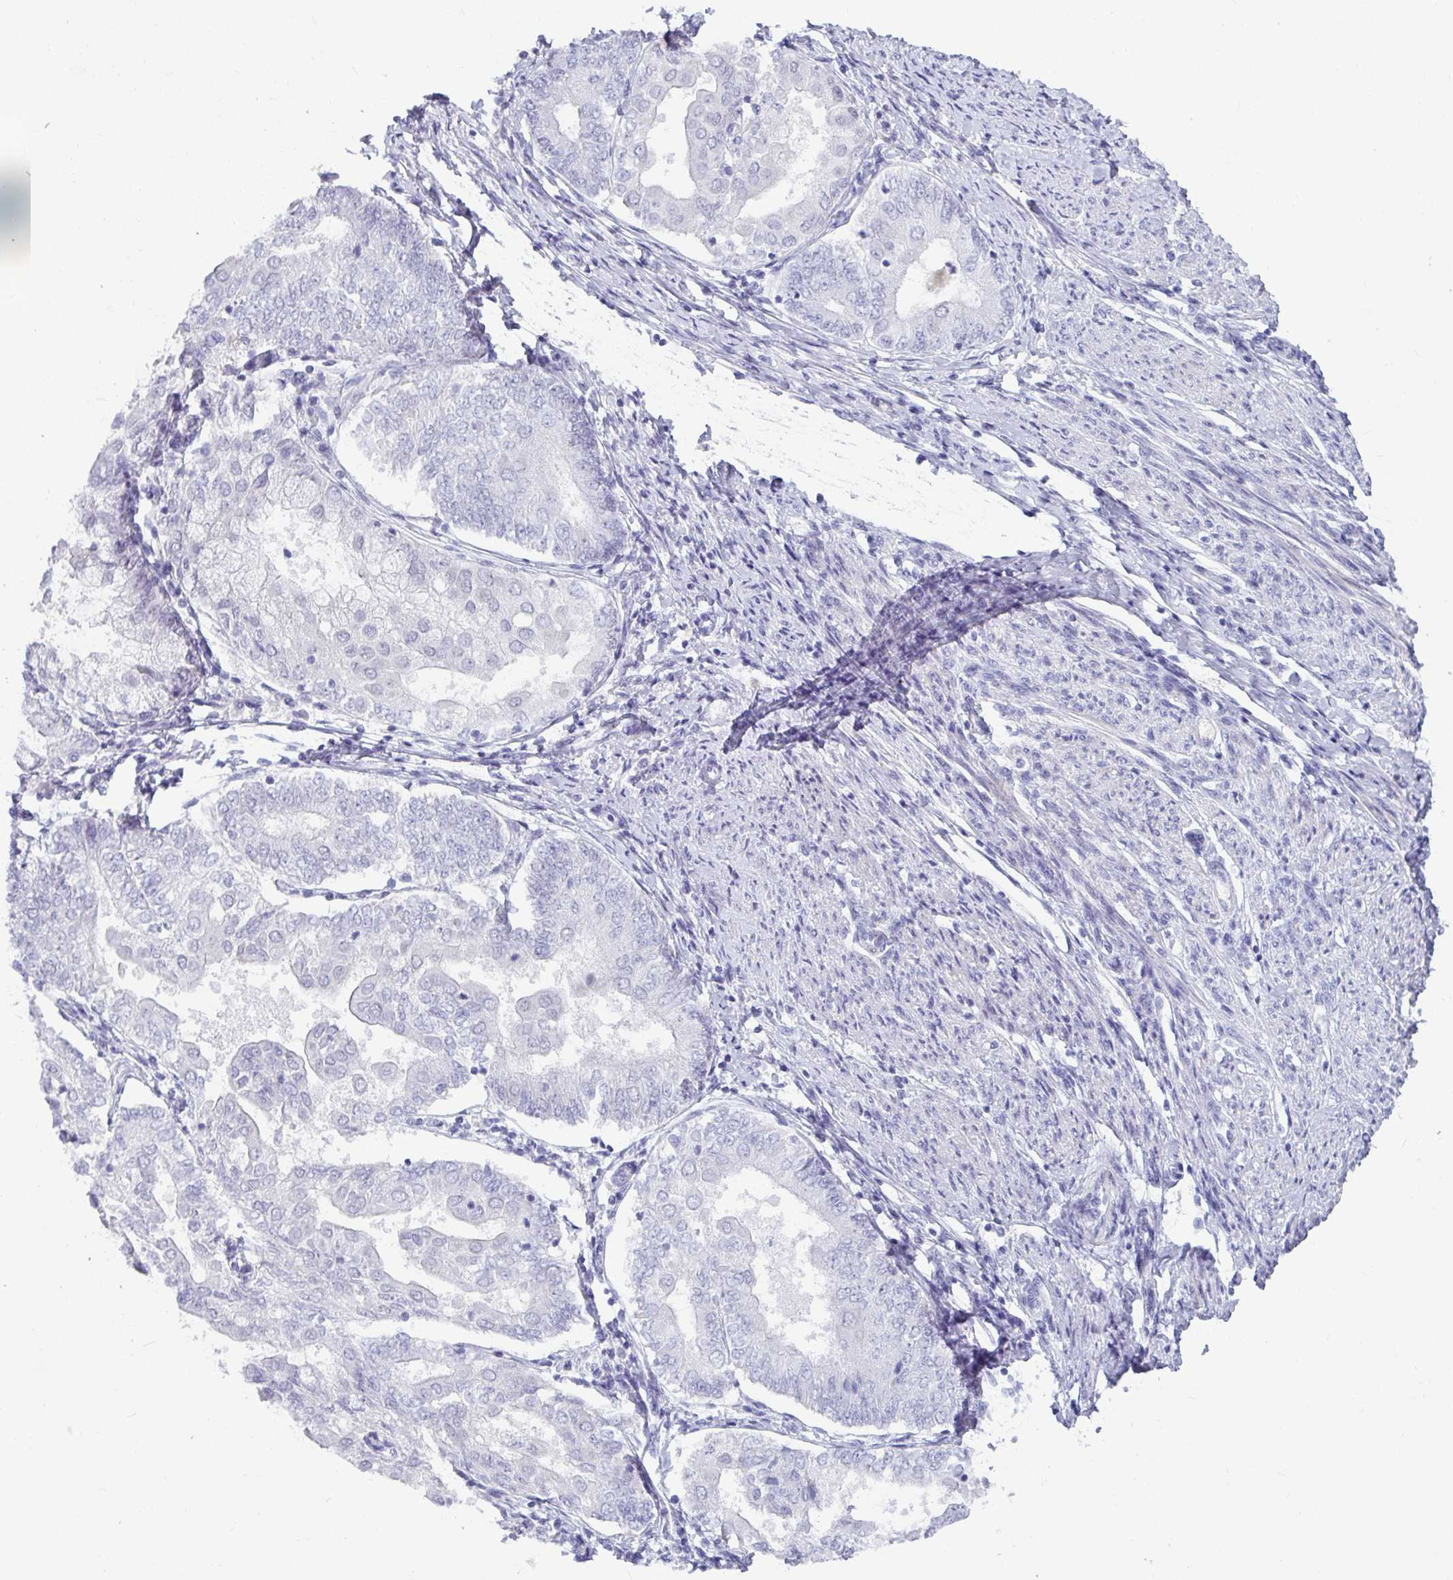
{"staining": {"intensity": "negative", "quantity": "none", "location": "none"}, "tissue": "endometrial cancer", "cell_type": "Tumor cells", "image_type": "cancer", "snomed": [{"axis": "morphology", "description": "Adenocarcinoma, NOS"}, {"axis": "topography", "description": "Endometrium"}], "caption": "Immunohistochemistry image of endometrial cancer (adenocarcinoma) stained for a protein (brown), which displays no staining in tumor cells.", "gene": "NPY", "patient": {"sex": "female", "age": 68}}